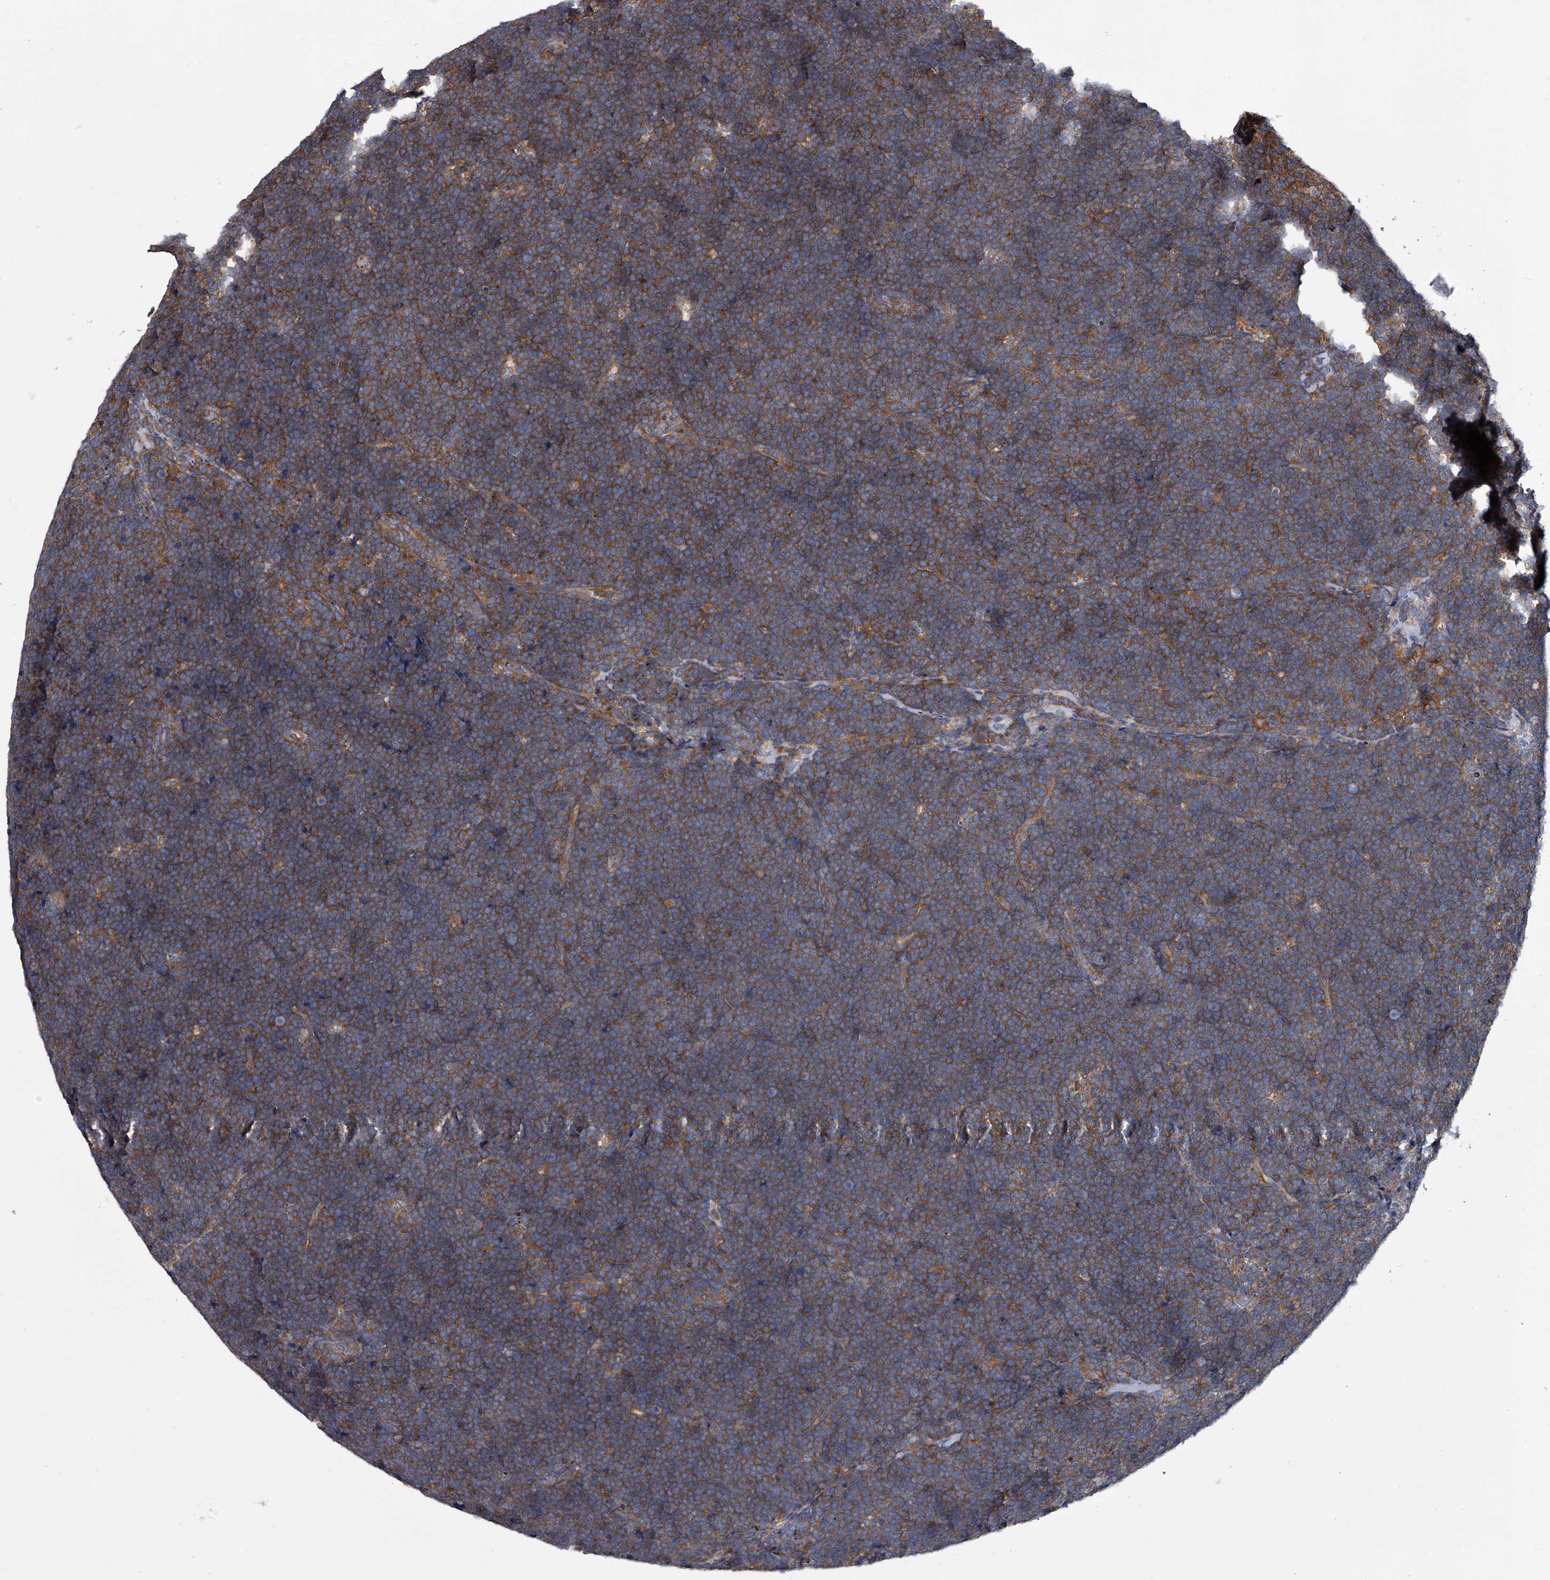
{"staining": {"intensity": "moderate", "quantity": "<25%", "location": "cytoplasmic/membranous"}, "tissue": "lymphoma", "cell_type": "Tumor cells", "image_type": "cancer", "snomed": [{"axis": "morphology", "description": "Malignant lymphoma, non-Hodgkin's type, High grade"}, {"axis": "topography", "description": "Lymph node"}], "caption": "Lymphoma stained with immunohistochemistry shows moderate cytoplasmic/membranous staining in about <25% of tumor cells.", "gene": "GAPVD1", "patient": {"sex": "male", "age": 13}}